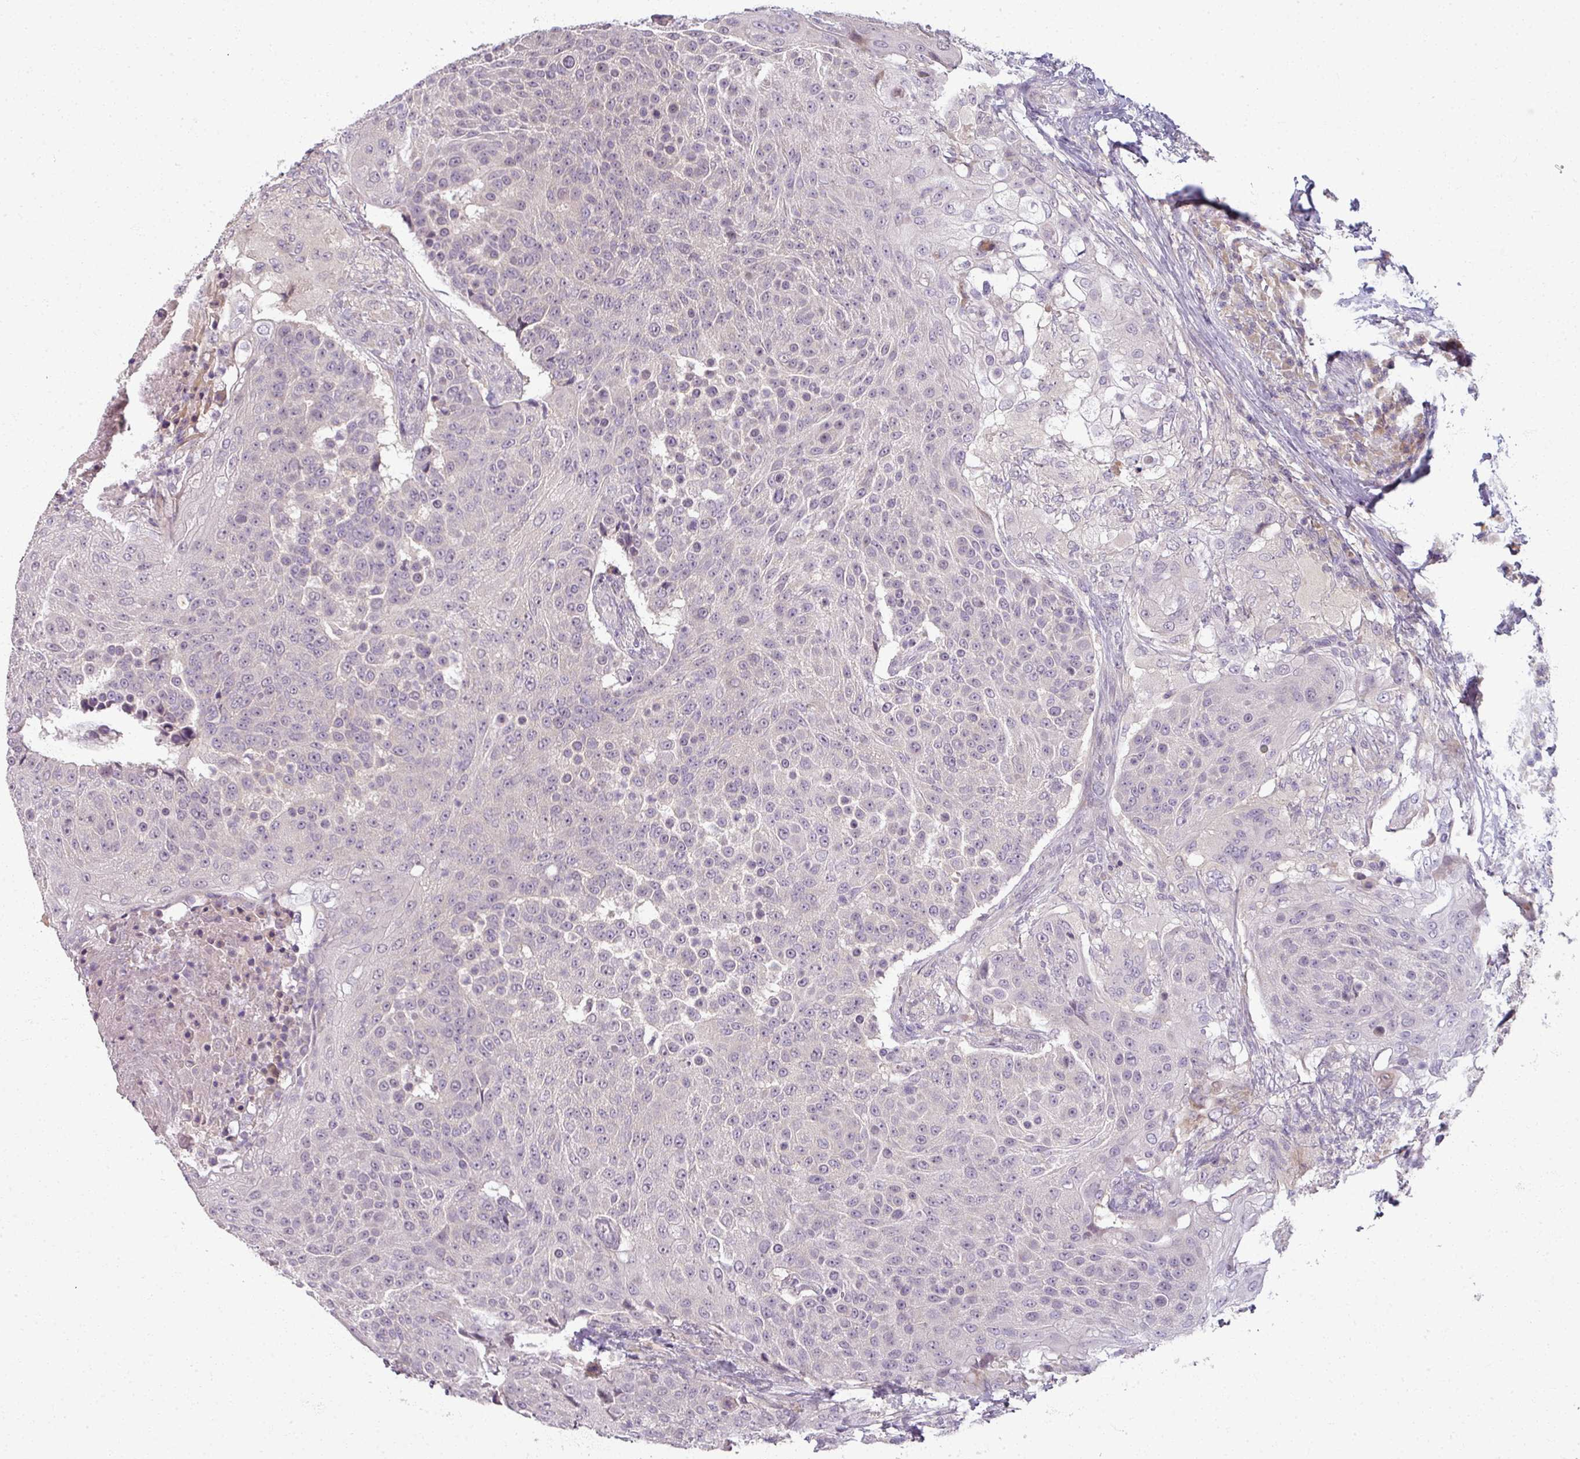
{"staining": {"intensity": "negative", "quantity": "none", "location": "none"}, "tissue": "urothelial cancer", "cell_type": "Tumor cells", "image_type": "cancer", "snomed": [{"axis": "morphology", "description": "Urothelial carcinoma, High grade"}, {"axis": "topography", "description": "Urinary bladder"}], "caption": "An immunohistochemistry image of urothelial cancer is shown. There is no staining in tumor cells of urothelial cancer.", "gene": "MYMK", "patient": {"sex": "female", "age": 63}}